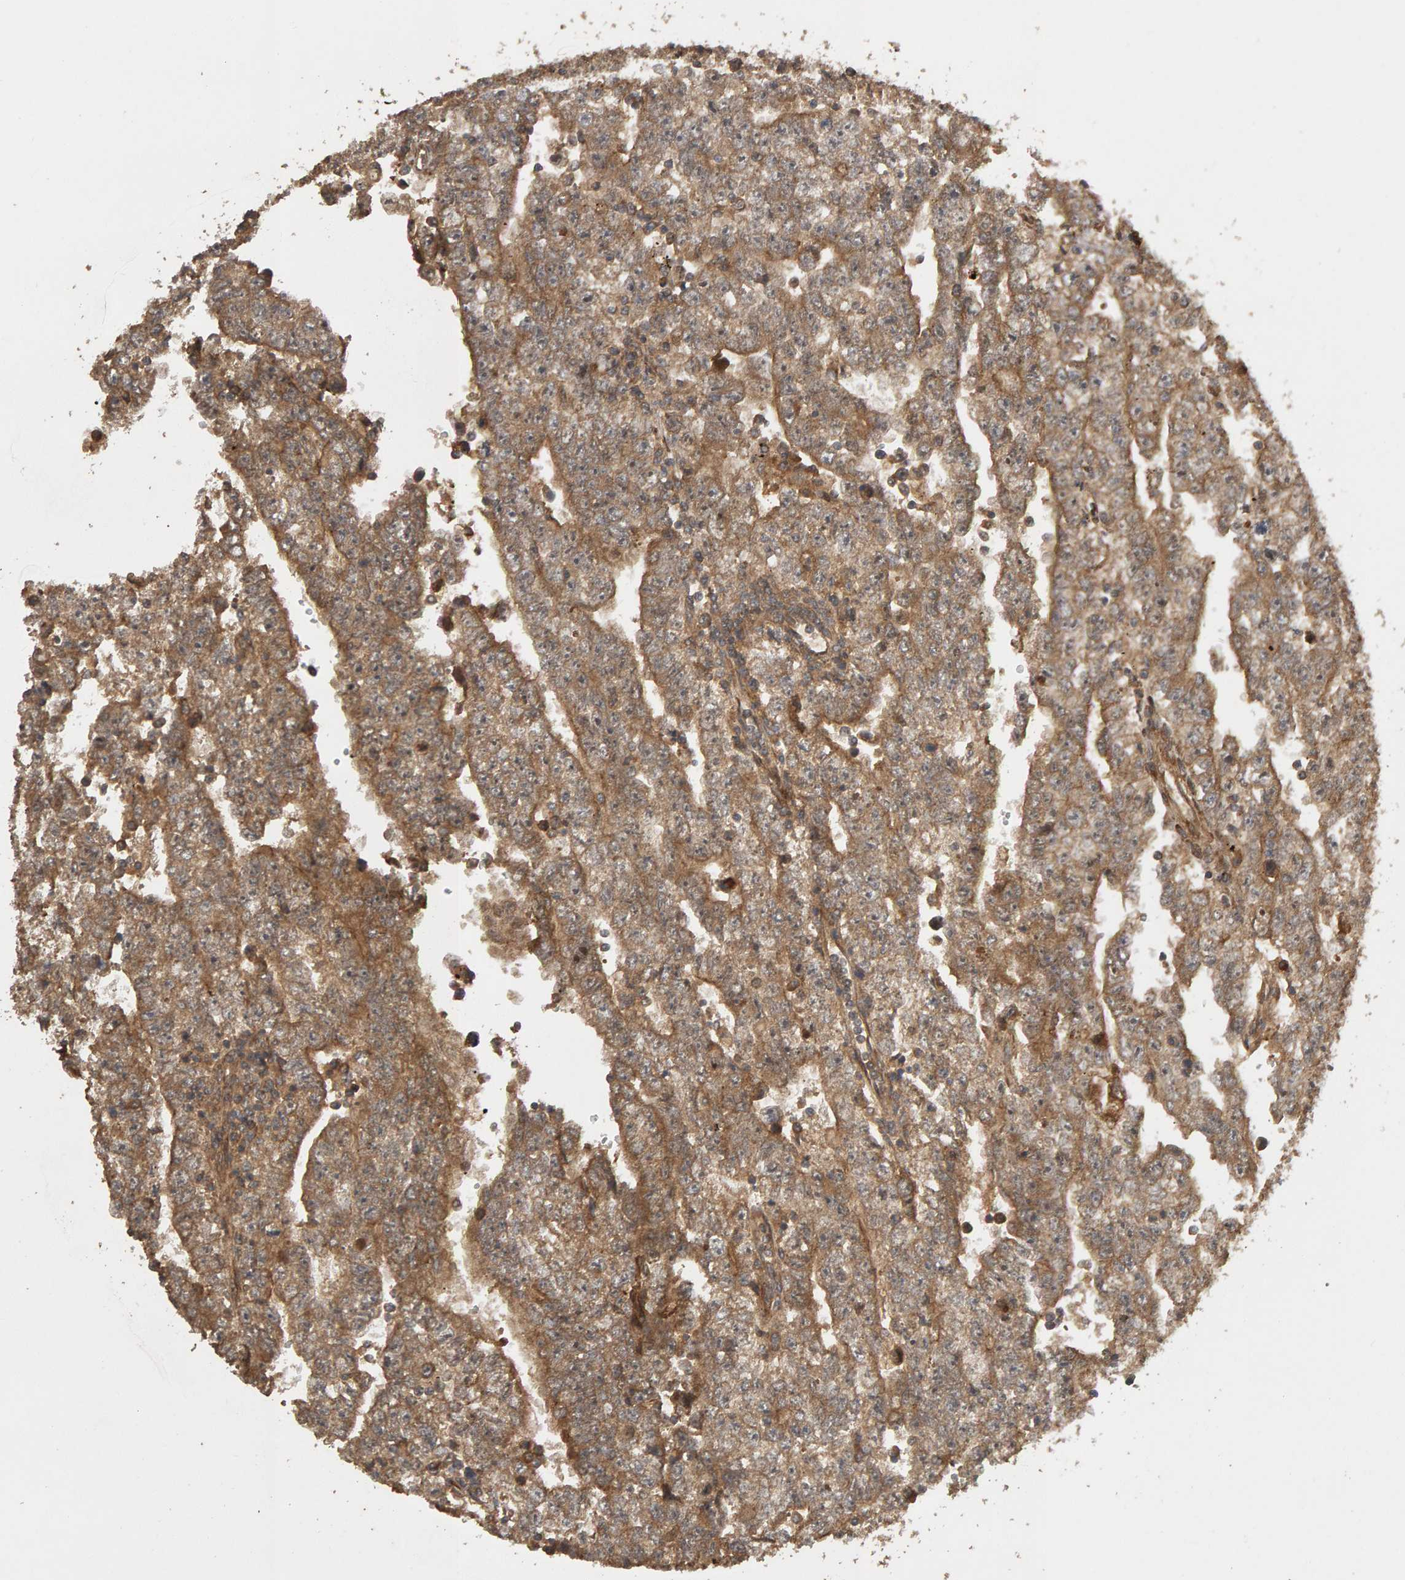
{"staining": {"intensity": "moderate", "quantity": ">75%", "location": "cytoplasmic/membranous"}, "tissue": "testis cancer", "cell_type": "Tumor cells", "image_type": "cancer", "snomed": [{"axis": "morphology", "description": "Carcinoma, Embryonal, NOS"}, {"axis": "topography", "description": "Testis"}], "caption": "A brown stain highlights moderate cytoplasmic/membranous staining of a protein in human testis cancer tumor cells.", "gene": "ZFAND1", "patient": {"sex": "male", "age": 25}}